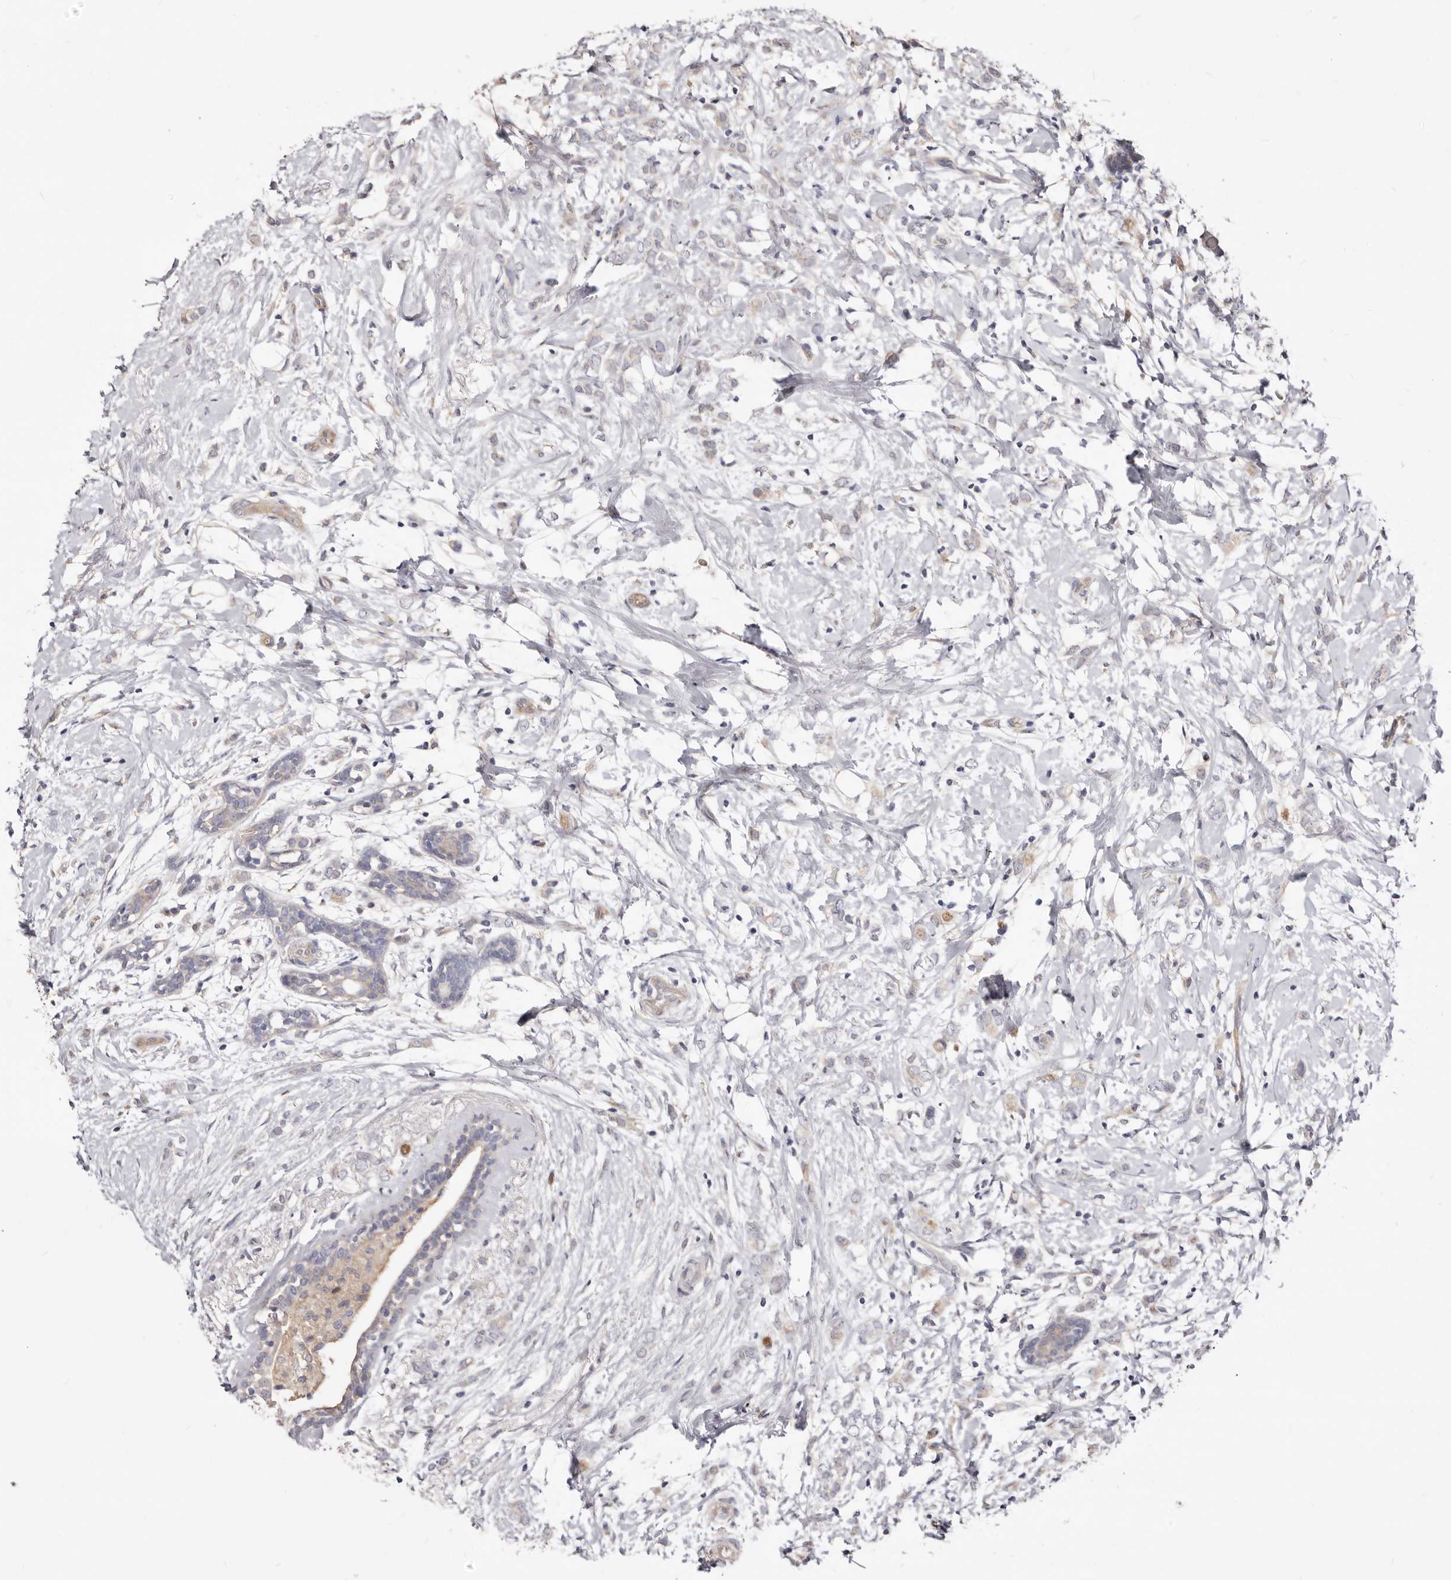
{"staining": {"intensity": "weak", "quantity": "<25%", "location": "cytoplasmic/membranous"}, "tissue": "breast cancer", "cell_type": "Tumor cells", "image_type": "cancer", "snomed": [{"axis": "morphology", "description": "Normal tissue, NOS"}, {"axis": "morphology", "description": "Lobular carcinoma"}, {"axis": "topography", "description": "Breast"}], "caption": "DAB (3,3'-diaminobenzidine) immunohistochemical staining of human breast lobular carcinoma shows no significant staining in tumor cells.", "gene": "LRRC25", "patient": {"sex": "female", "age": 47}}